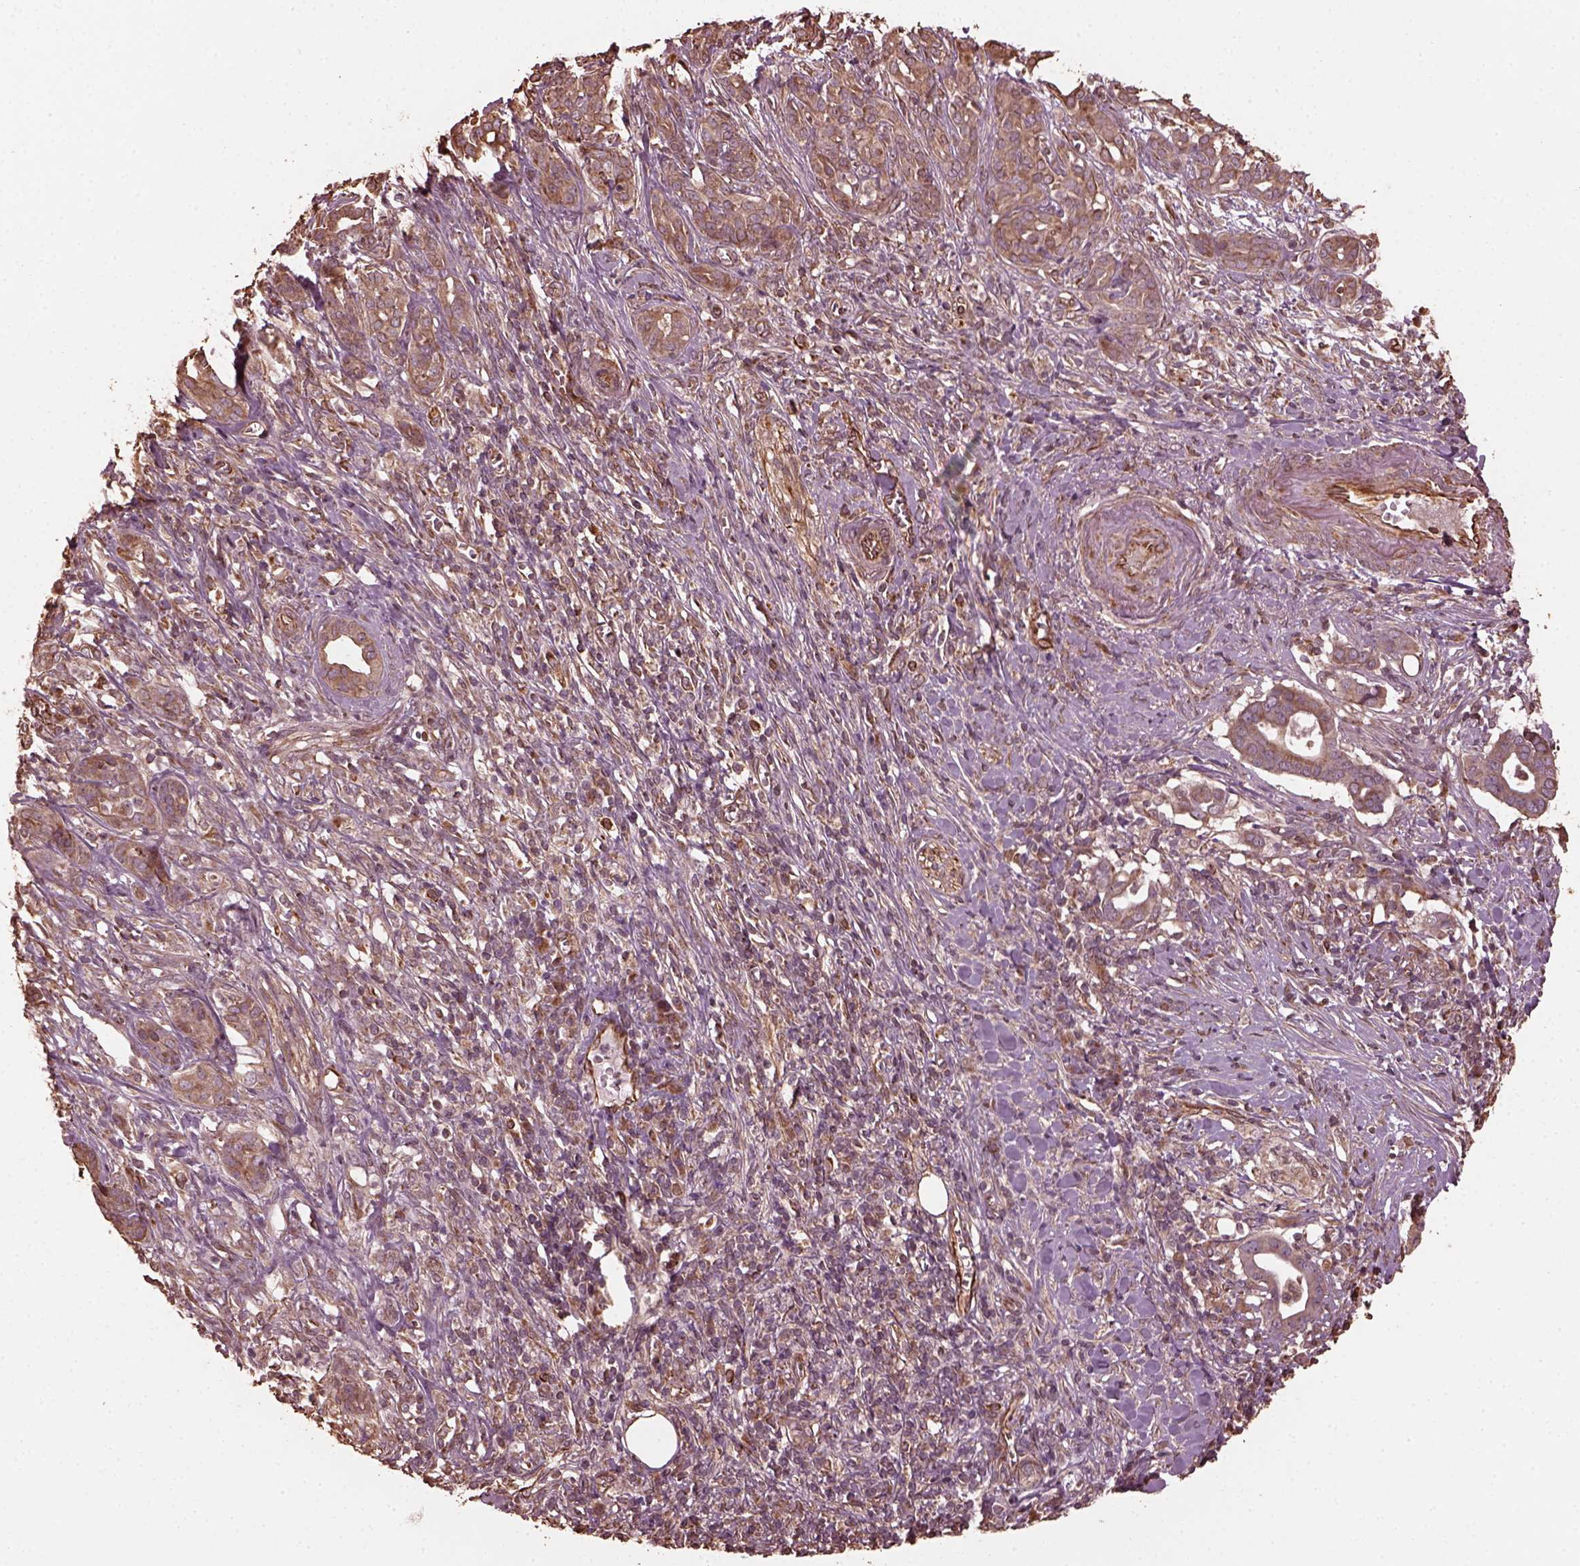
{"staining": {"intensity": "weak", "quantity": "<25%", "location": "cytoplasmic/membranous"}, "tissue": "pancreatic cancer", "cell_type": "Tumor cells", "image_type": "cancer", "snomed": [{"axis": "morphology", "description": "Adenocarcinoma, NOS"}, {"axis": "topography", "description": "Pancreas"}], "caption": "Tumor cells show no significant protein expression in pancreatic adenocarcinoma.", "gene": "GTPBP1", "patient": {"sex": "male", "age": 61}}